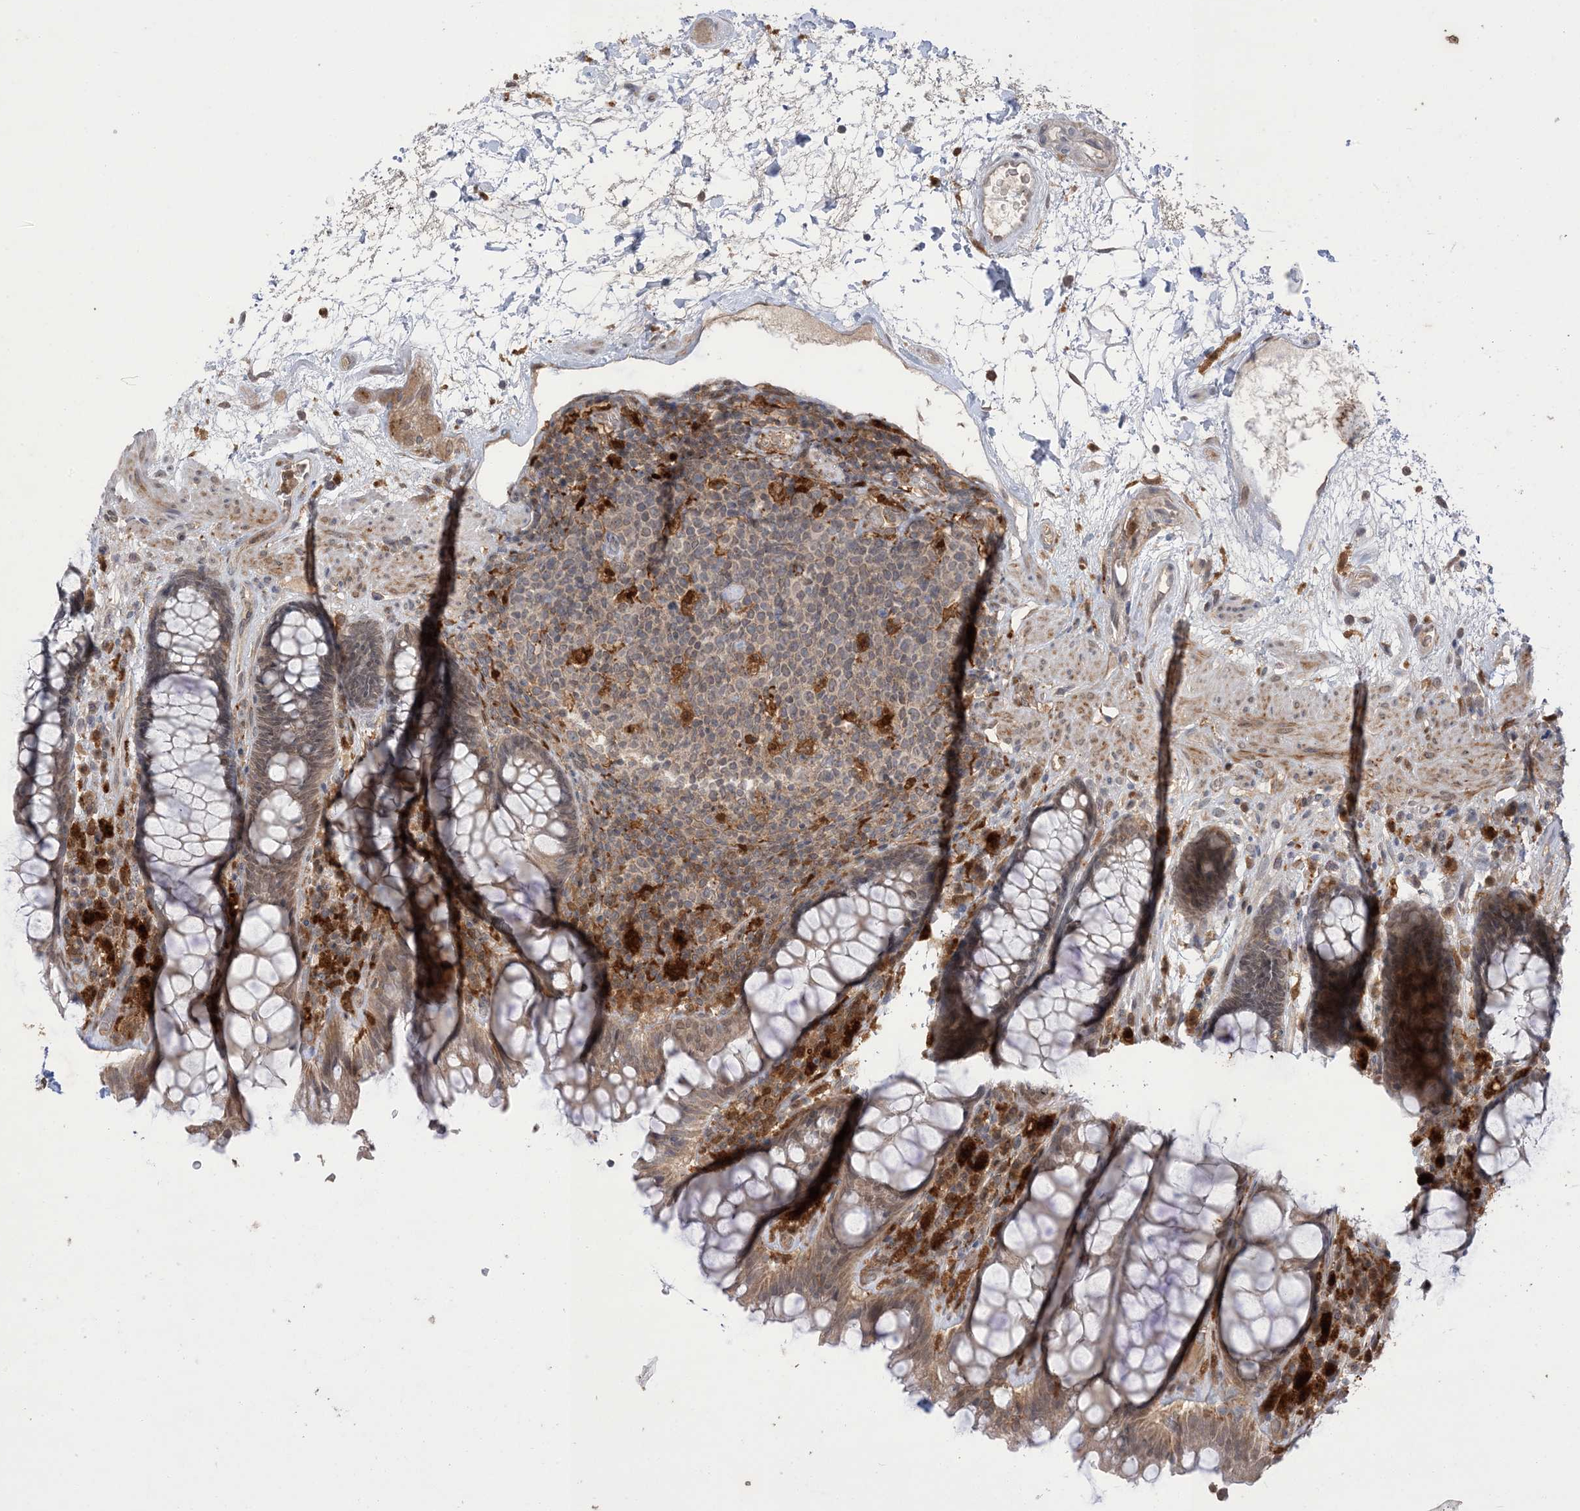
{"staining": {"intensity": "weak", "quantity": ">75%", "location": "cytoplasmic/membranous"}, "tissue": "rectum", "cell_type": "Glandular cells", "image_type": "normal", "snomed": [{"axis": "morphology", "description": "Normal tissue, NOS"}, {"axis": "topography", "description": "Rectum"}], "caption": "Immunohistochemistry image of unremarkable rectum stained for a protein (brown), which reveals low levels of weak cytoplasmic/membranous staining in approximately >75% of glandular cells.", "gene": "NAGK", "patient": {"sex": "male", "age": 64}}